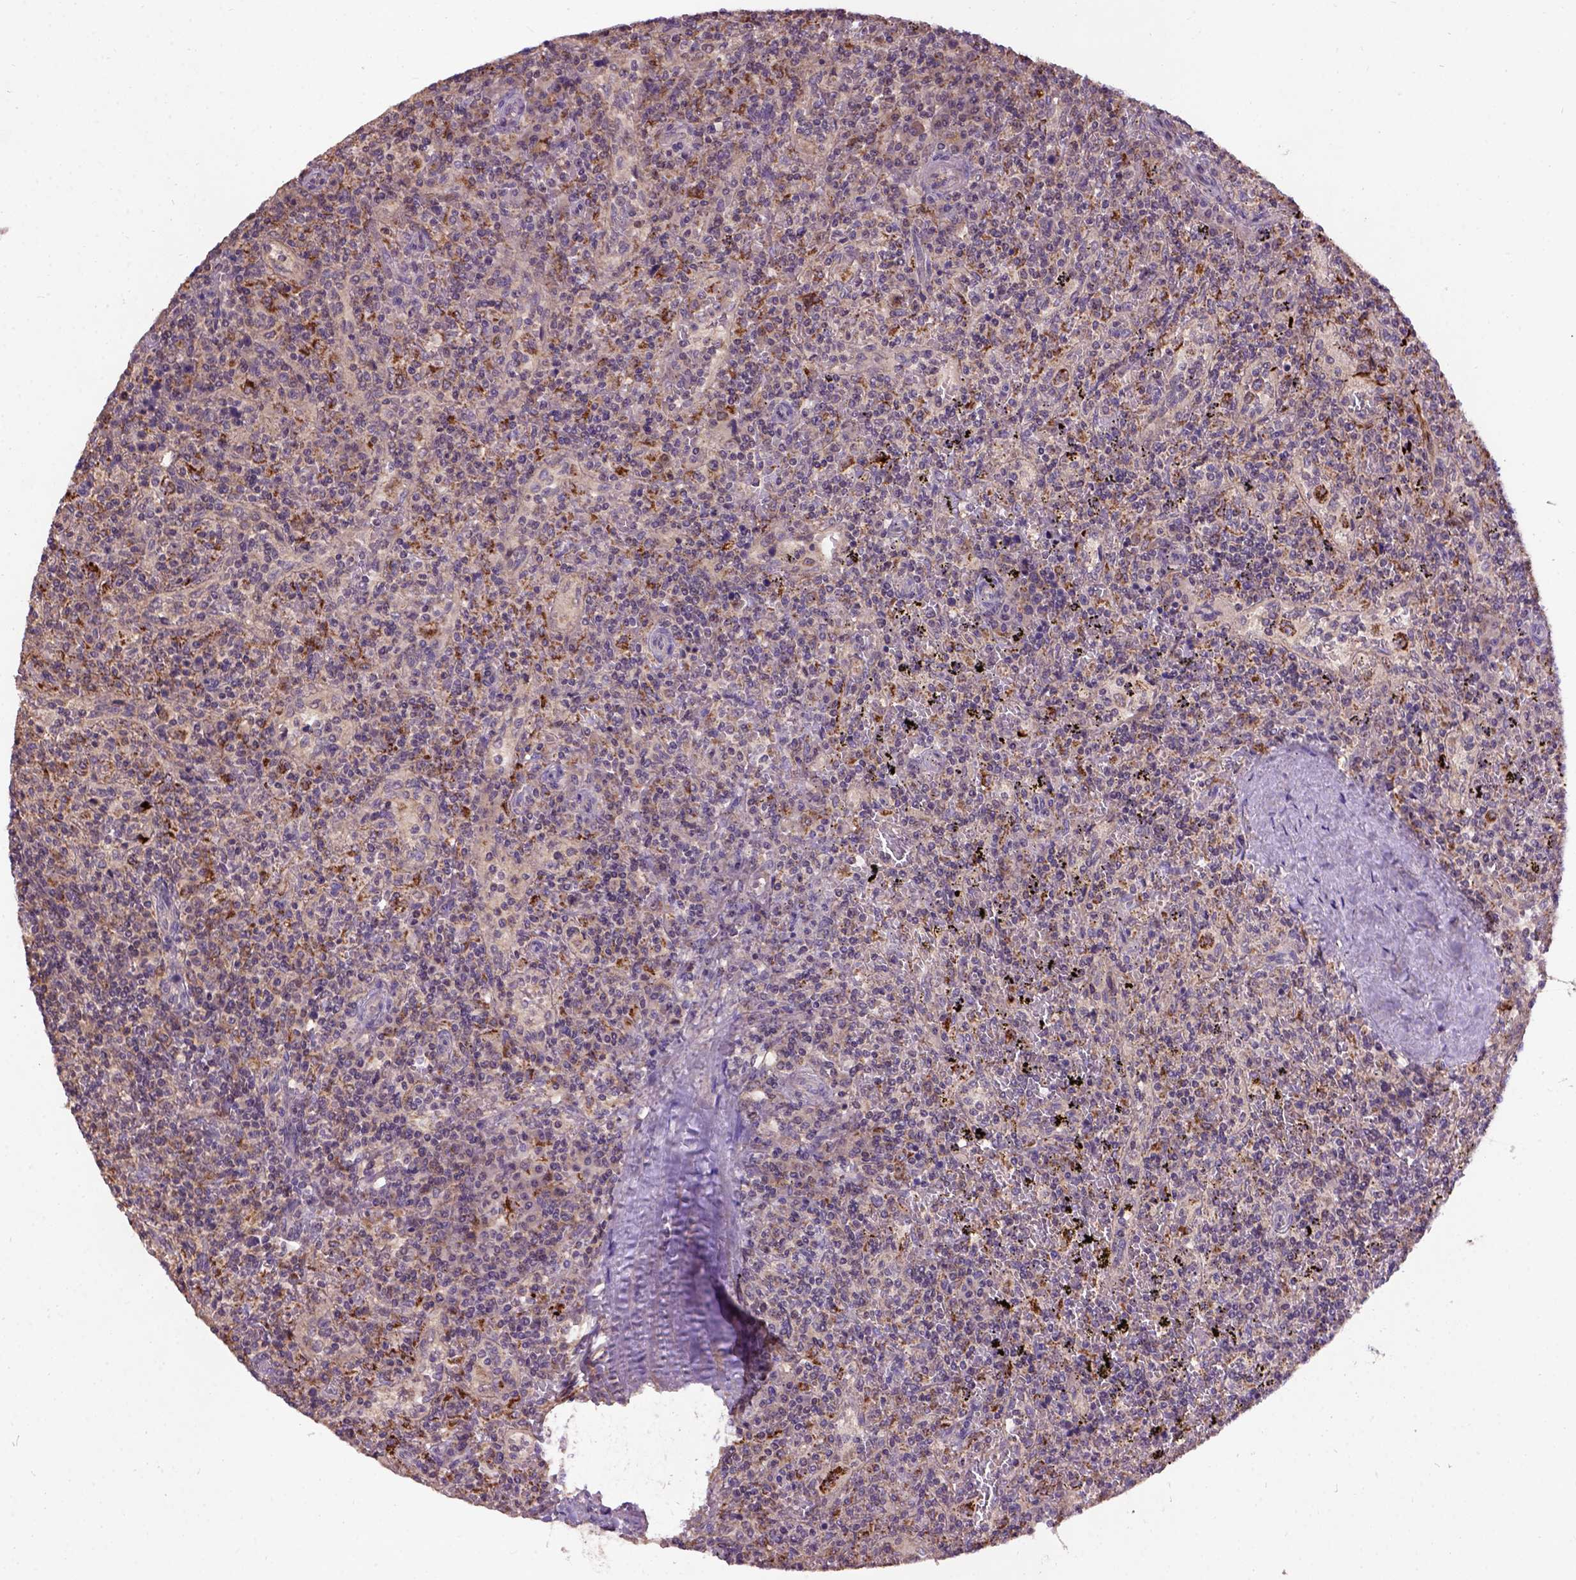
{"staining": {"intensity": "negative", "quantity": "none", "location": "none"}, "tissue": "lymphoma", "cell_type": "Tumor cells", "image_type": "cancer", "snomed": [{"axis": "morphology", "description": "Malignant lymphoma, non-Hodgkin's type, Low grade"}, {"axis": "topography", "description": "Spleen"}], "caption": "The micrograph exhibits no significant positivity in tumor cells of lymphoma.", "gene": "KBTBD8", "patient": {"sex": "male", "age": 62}}